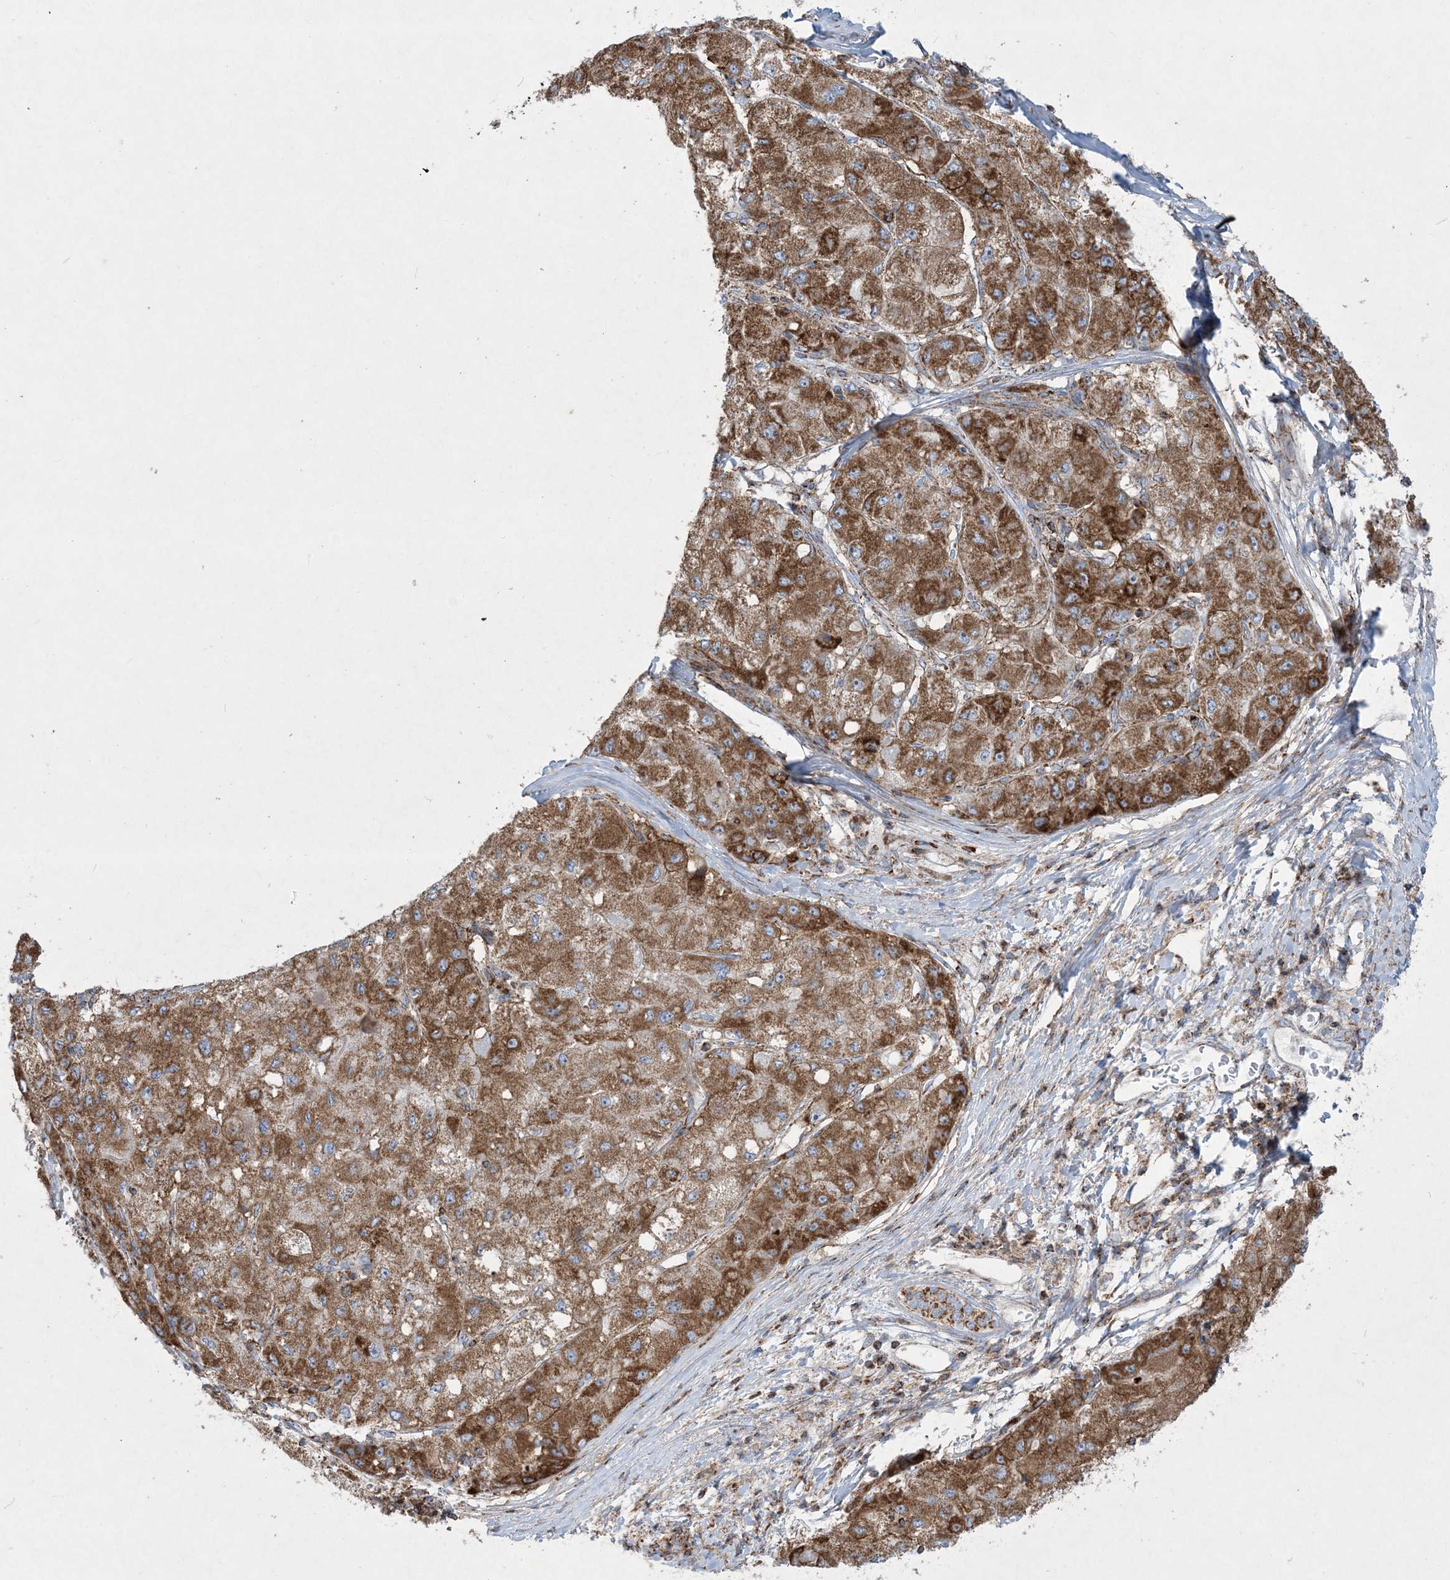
{"staining": {"intensity": "moderate", "quantity": ">75%", "location": "cytoplasmic/membranous"}, "tissue": "liver cancer", "cell_type": "Tumor cells", "image_type": "cancer", "snomed": [{"axis": "morphology", "description": "Carcinoma, Hepatocellular, NOS"}, {"axis": "topography", "description": "Liver"}], "caption": "Hepatocellular carcinoma (liver) tissue reveals moderate cytoplasmic/membranous positivity in about >75% of tumor cells, visualized by immunohistochemistry.", "gene": "BEND4", "patient": {"sex": "male", "age": 80}}